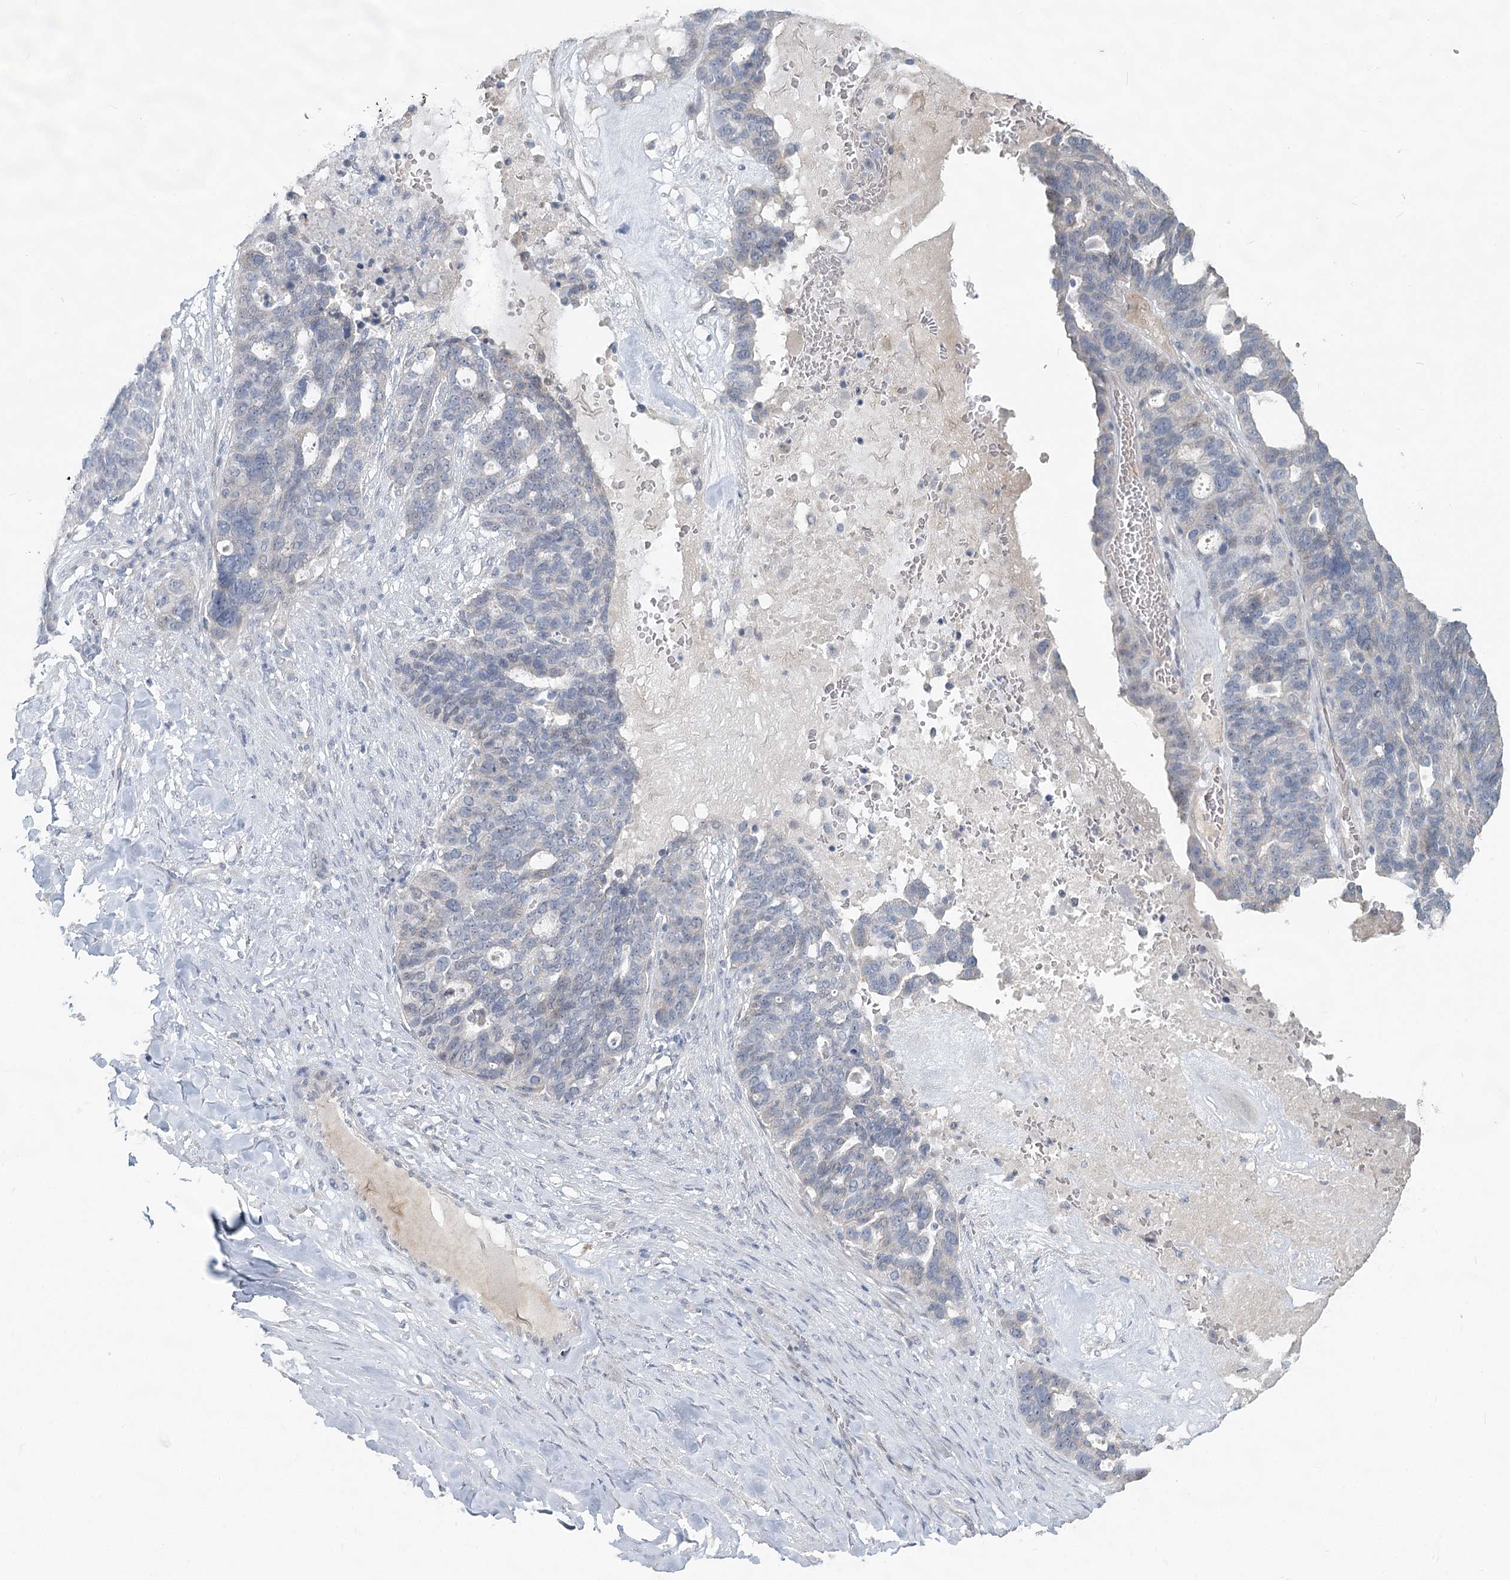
{"staining": {"intensity": "negative", "quantity": "none", "location": "none"}, "tissue": "ovarian cancer", "cell_type": "Tumor cells", "image_type": "cancer", "snomed": [{"axis": "morphology", "description": "Cystadenocarcinoma, serous, NOS"}, {"axis": "topography", "description": "Ovary"}], "caption": "Tumor cells are negative for brown protein staining in ovarian cancer. (Brightfield microscopy of DAB (3,3'-diaminobenzidine) immunohistochemistry at high magnification).", "gene": "SLC9A3", "patient": {"sex": "female", "age": 59}}